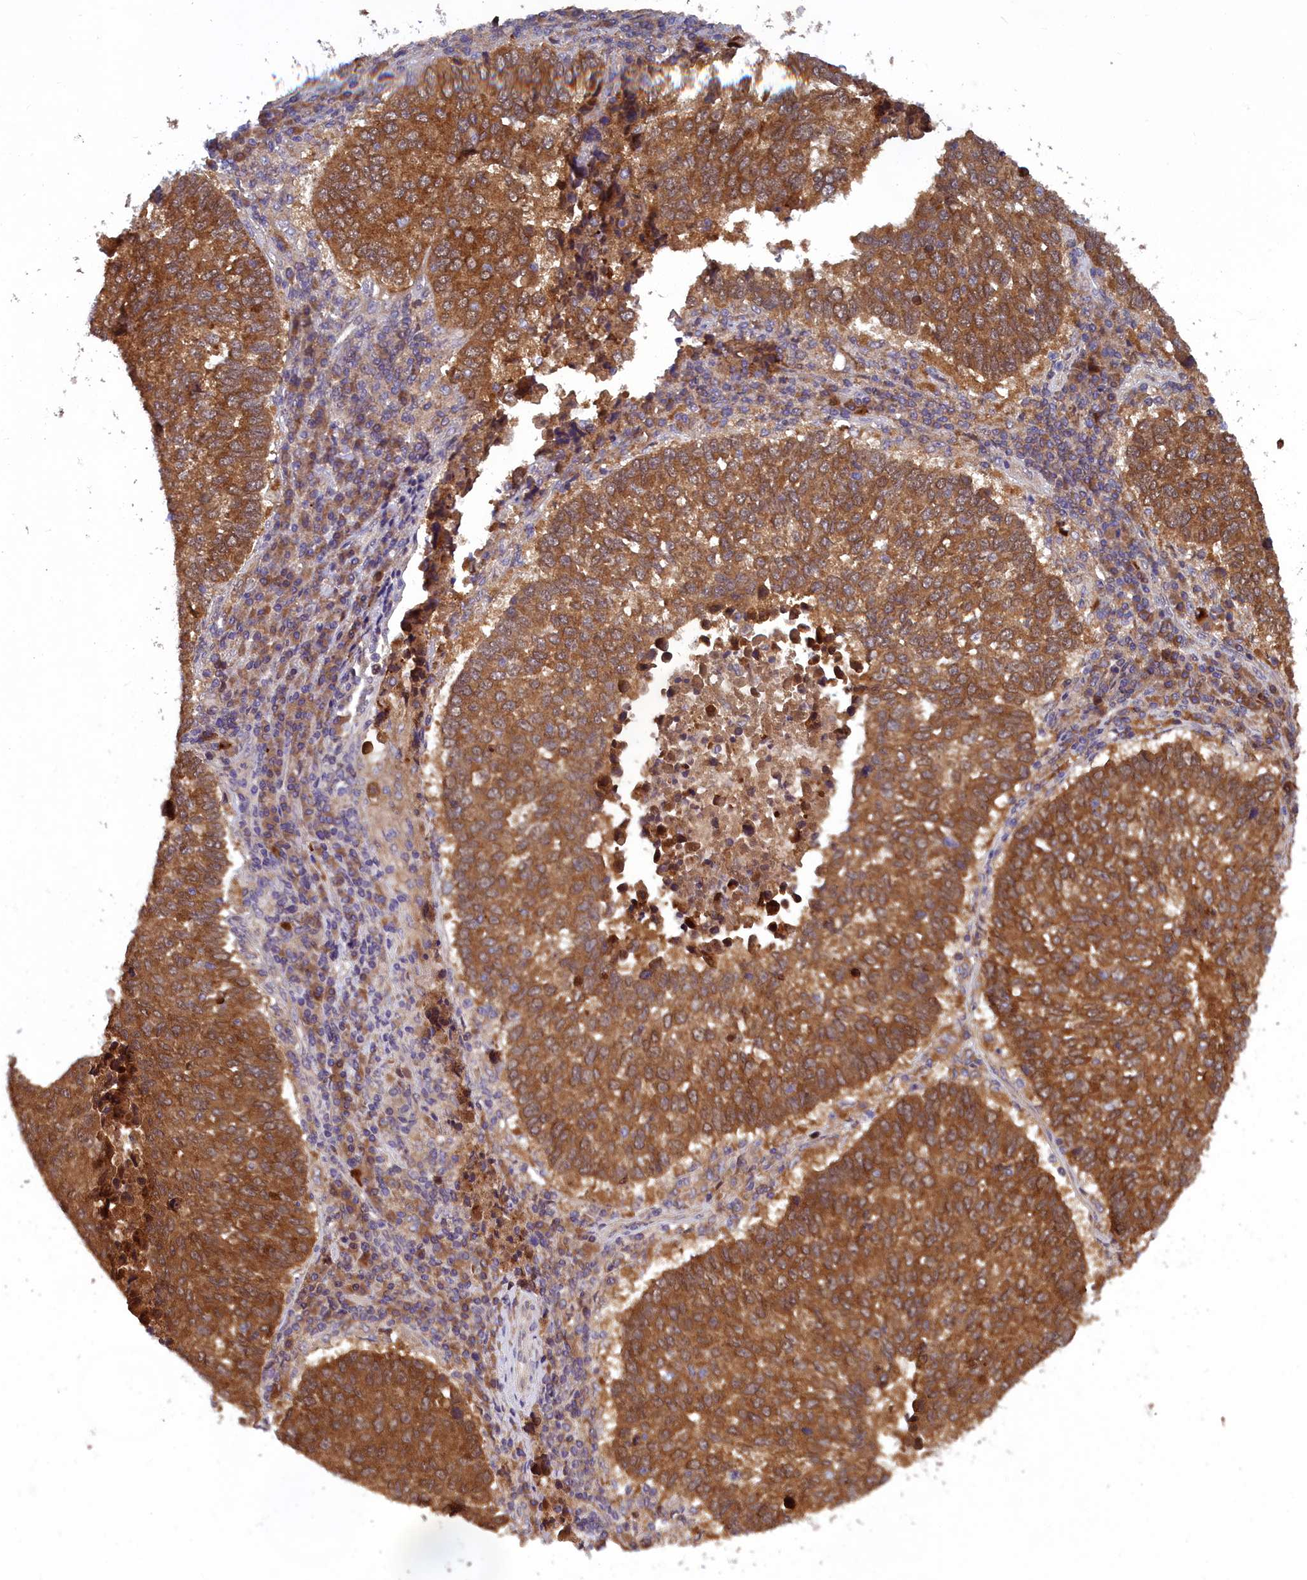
{"staining": {"intensity": "strong", "quantity": ">75%", "location": "cytoplasmic/membranous"}, "tissue": "lung cancer", "cell_type": "Tumor cells", "image_type": "cancer", "snomed": [{"axis": "morphology", "description": "Squamous cell carcinoma, NOS"}, {"axis": "topography", "description": "Lung"}], "caption": "The histopathology image displays a brown stain indicating the presence of a protein in the cytoplasmic/membranous of tumor cells in squamous cell carcinoma (lung).", "gene": "CCDC15", "patient": {"sex": "male", "age": 73}}